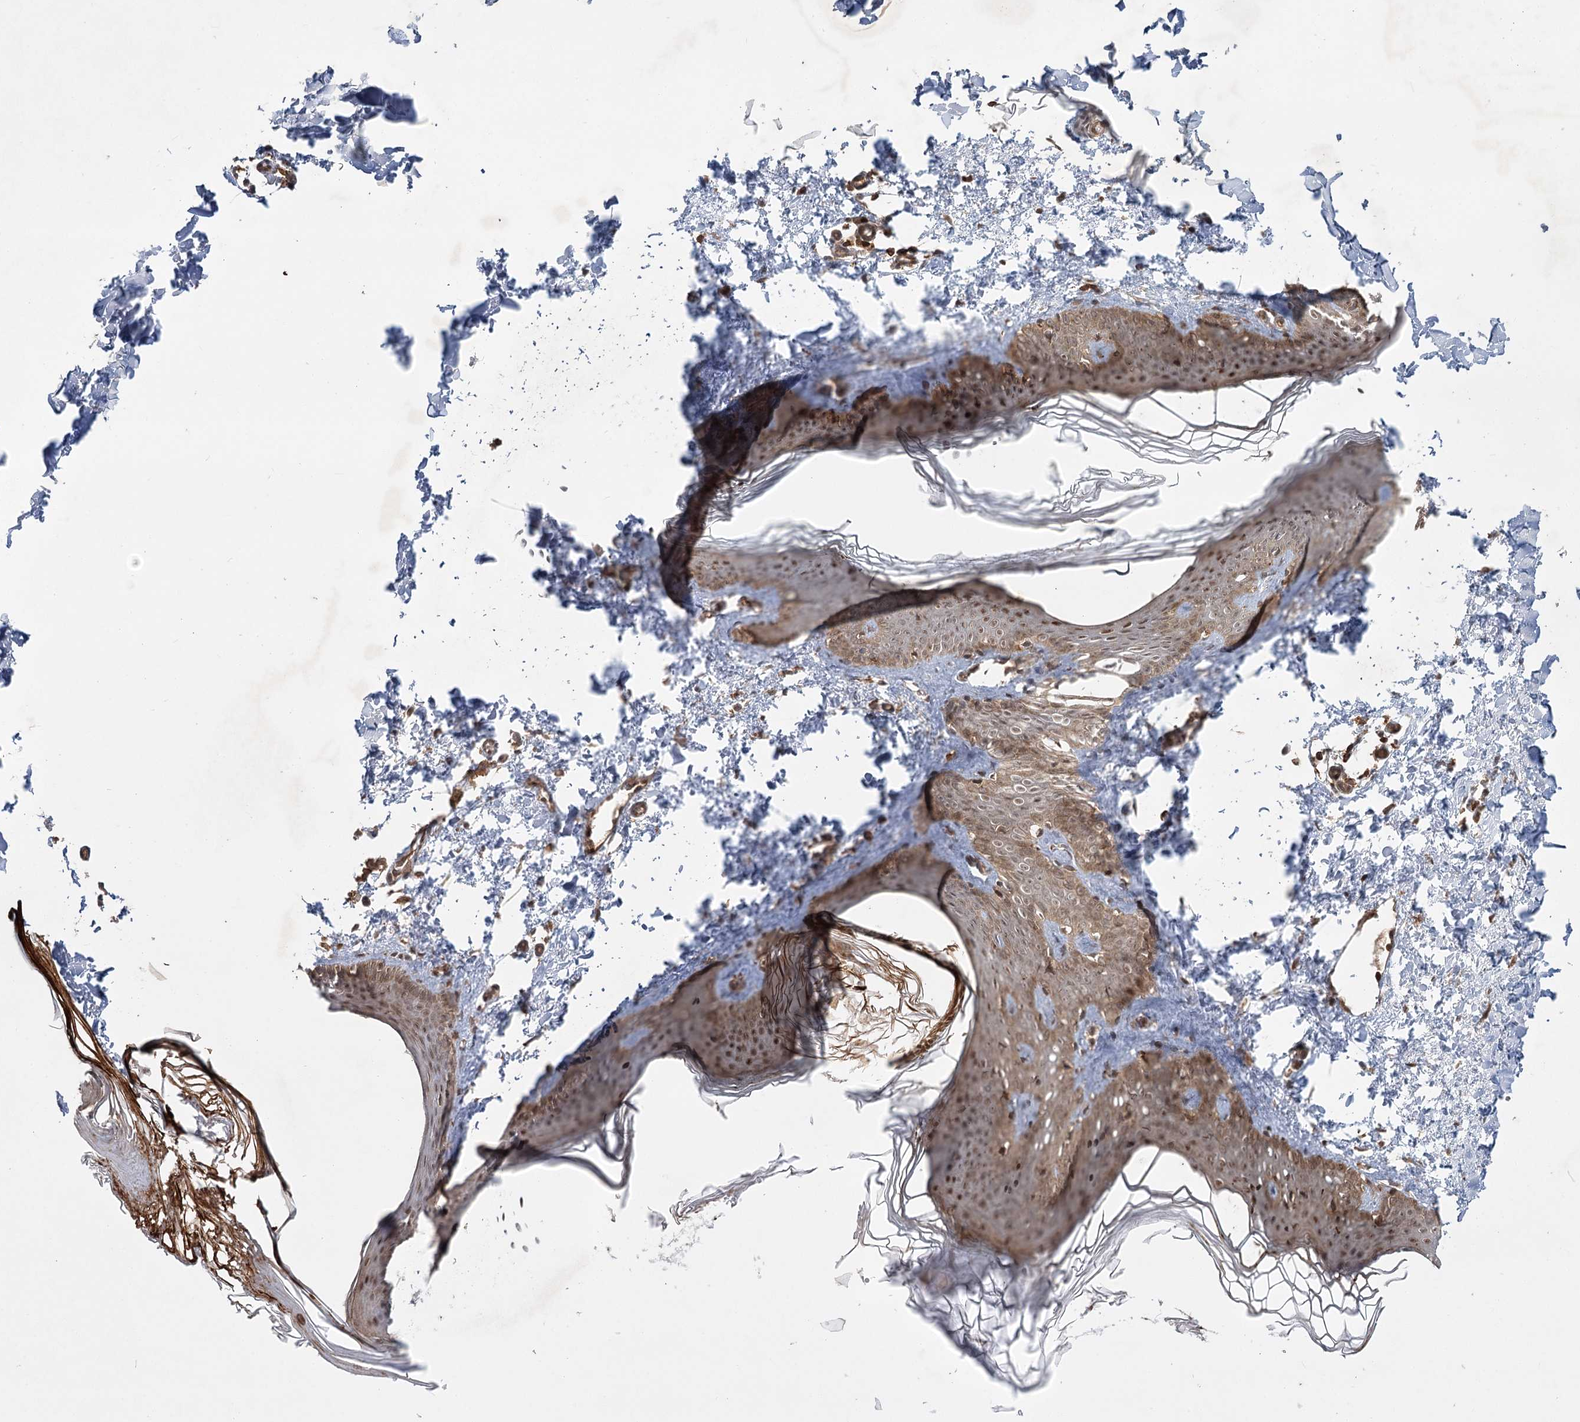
{"staining": {"intensity": "moderate", "quantity": ">75%", "location": "cytoplasmic/membranous,nuclear"}, "tissue": "skin", "cell_type": "Fibroblasts", "image_type": "normal", "snomed": [{"axis": "morphology", "description": "Normal tissue, NOS"}, {"axis": "topography", "description": "Skin"}], "caption": "A high-resolution image shows immunohistochemistry (IHC) staining of normal skin, which displays moderate cytoplasmic/membranous,nuclear positivity in about >75% of fibroblasts.", "gene": "MDFIC", "patient": {"sex": "female", "age": 27}}